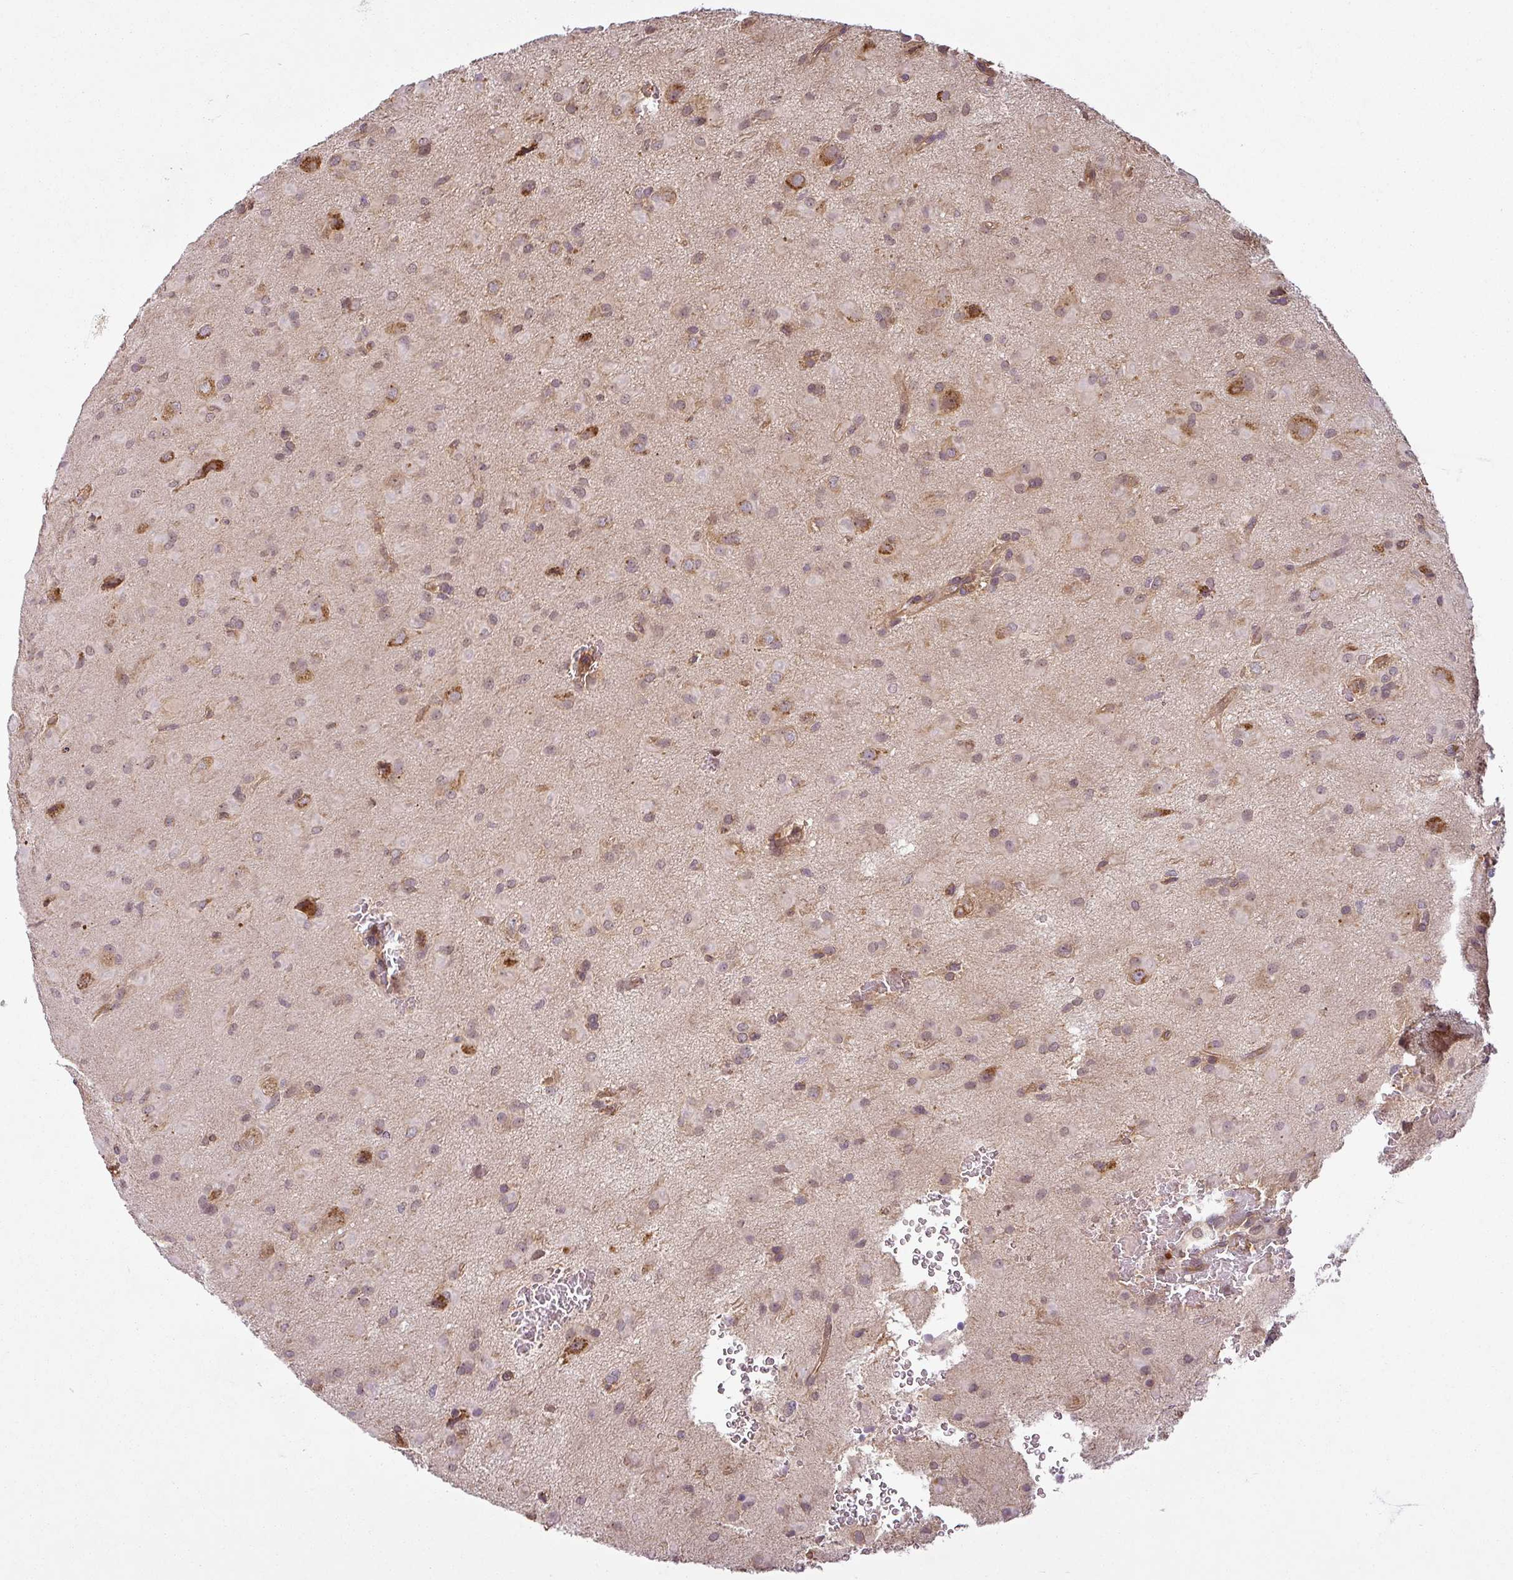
{"staining": {"intensity": "weak", "quantity": ">75%", "location": "cytoplasmic/membranous,nuclear"}, "tissue": "glioma", "cell_type": "Tumor cells", "image_type": "cancer", "snomed": [{"axis": "morphology", "description": "Glioma, malignant, Low grade"}, {"axis": "topography", "description": "Brain"}], "caption": "A brown stain shows weak cytoplasmic/membranous and nuclear staining of a protein in glioma tumor cells.", "gene": "DIMT1", "patient": {"sex": "male", "age": 58}}